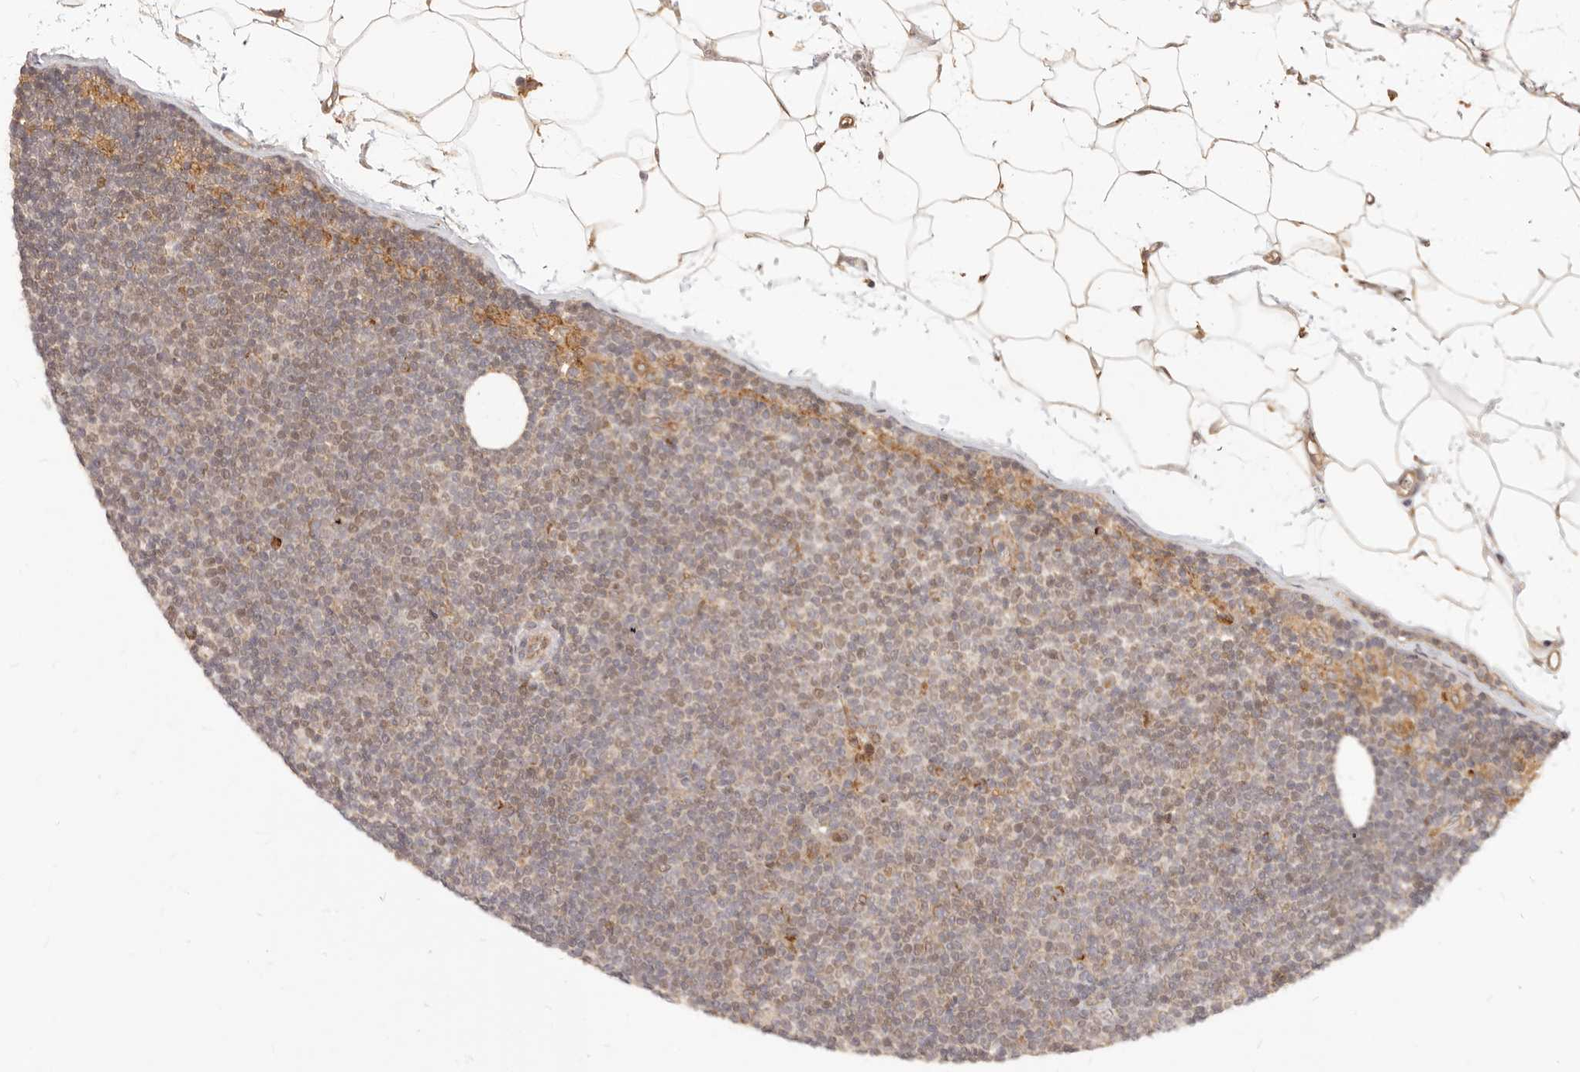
{"staining": {"intensity": "weak", "quantity": ">75%", "location": "cytoplasmic/membranous,nuclear"}, "tissue": "lymphoma", "cell_type": "Tumor cells", "image_type": "cancer", "snomed": [{"axis": "morphology", "description": "Malignant lymphoma, non-Hodgkin's type, Low grade"}, {"axis": "topography", "description": "Lymph node"}], "caption": "Protein staining of lymphoma tissue shows weak cytoplasmic/membranous and nuclear expression in approximately >75% of tumor cells. Immunohistochemistry stains the protein in brown and the nuclei are stained blue.", "gene": "TIMM17A", "patient": {"sex": "female", "age": 53}}